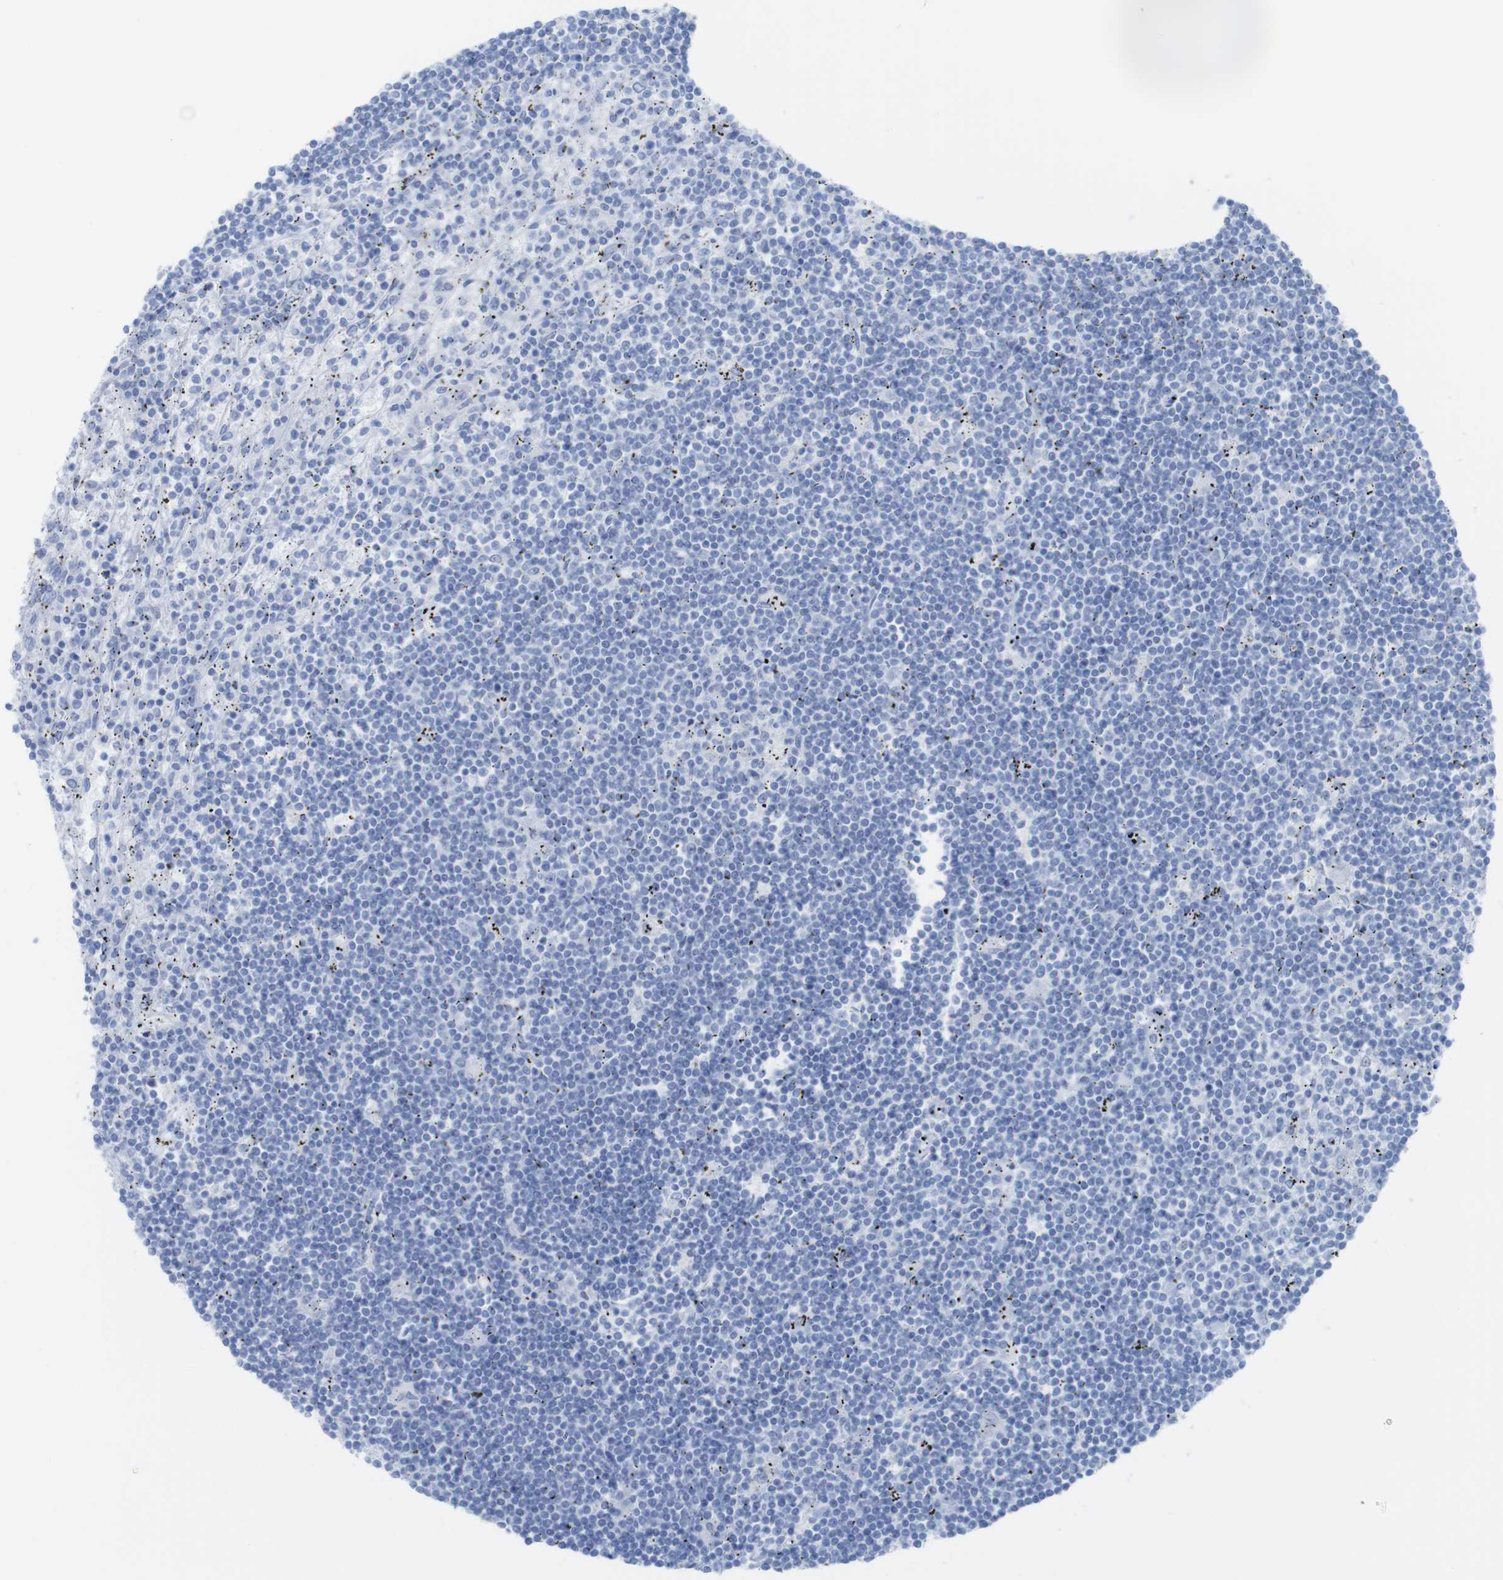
{"staining": {"intensity": "negative", "quantity": "none", "location": "none"}, "tissue": "lymphoma", "cell_type": "Tumor cells", "image_type": "cancer", "snomed": [{"axis": "morphology", "description": "Malignant lymphoma, non-Hodgkin's type, Low grade"}, {"axis": "topography", "description": "Spleen"}], "caption": "Tumor cells are negative for brown protein staining in lymphoma.", "gene": "MYH7", "patient": {"sex": "male", "age": 76}}